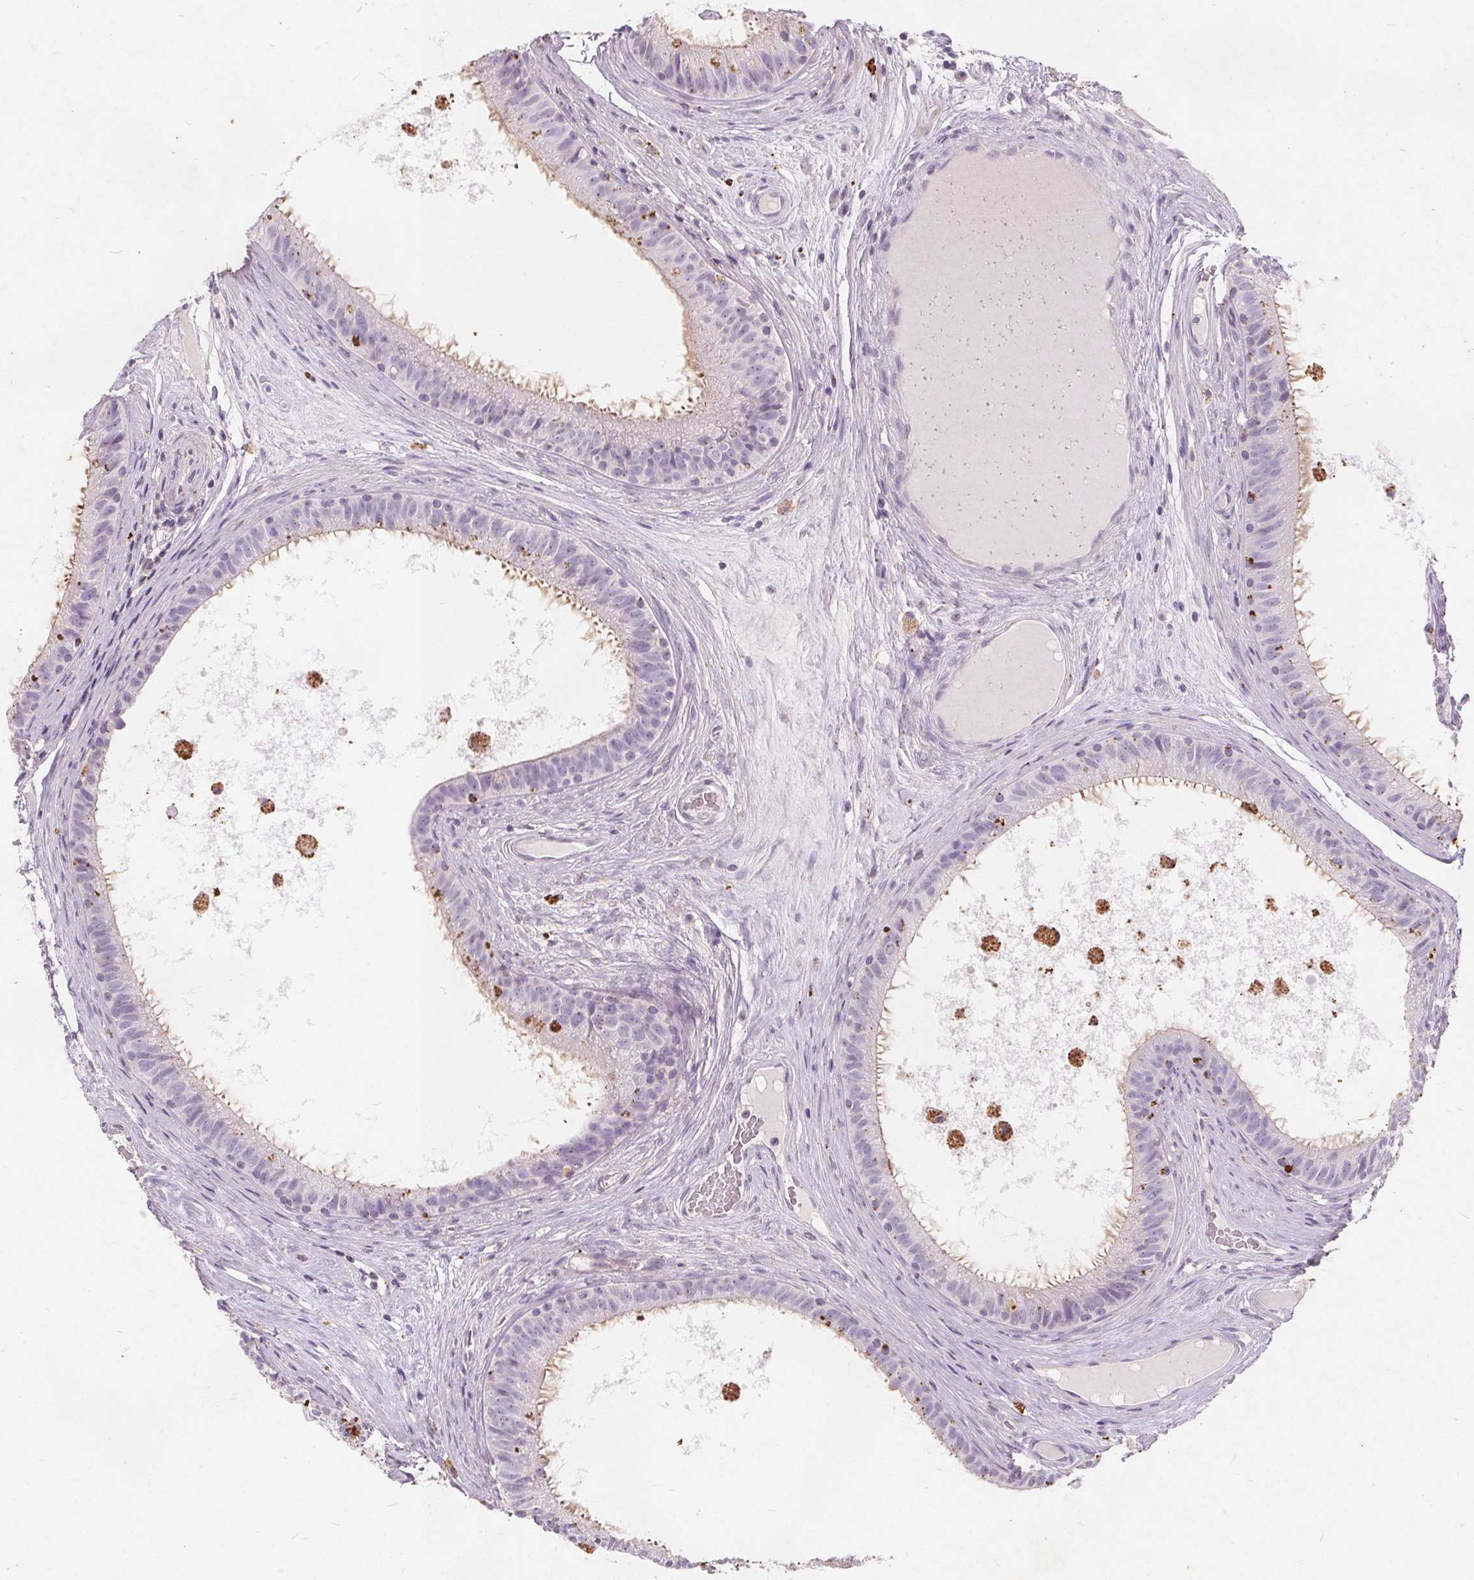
{"staining": {"intensity": "weak", "quantity": "<25%", "location": "cytoplasmic/membranous"}, "tissue": "epididymis", "cell_type": "Glandular cells", "image_type": "normal", "snomed": [{"axis": "morphology", "description": "Normal tissue, NOS"}, {"axis": "topography", "description": "Epididymis"}], "caption": "IHC micrograph of unremarkable epididymis: human epididymis stained with DAB demonstrates no significant protein positivity in glandular cells.", "gene": "C19orf84", "patient": {"sex": "male", "age": 59}}